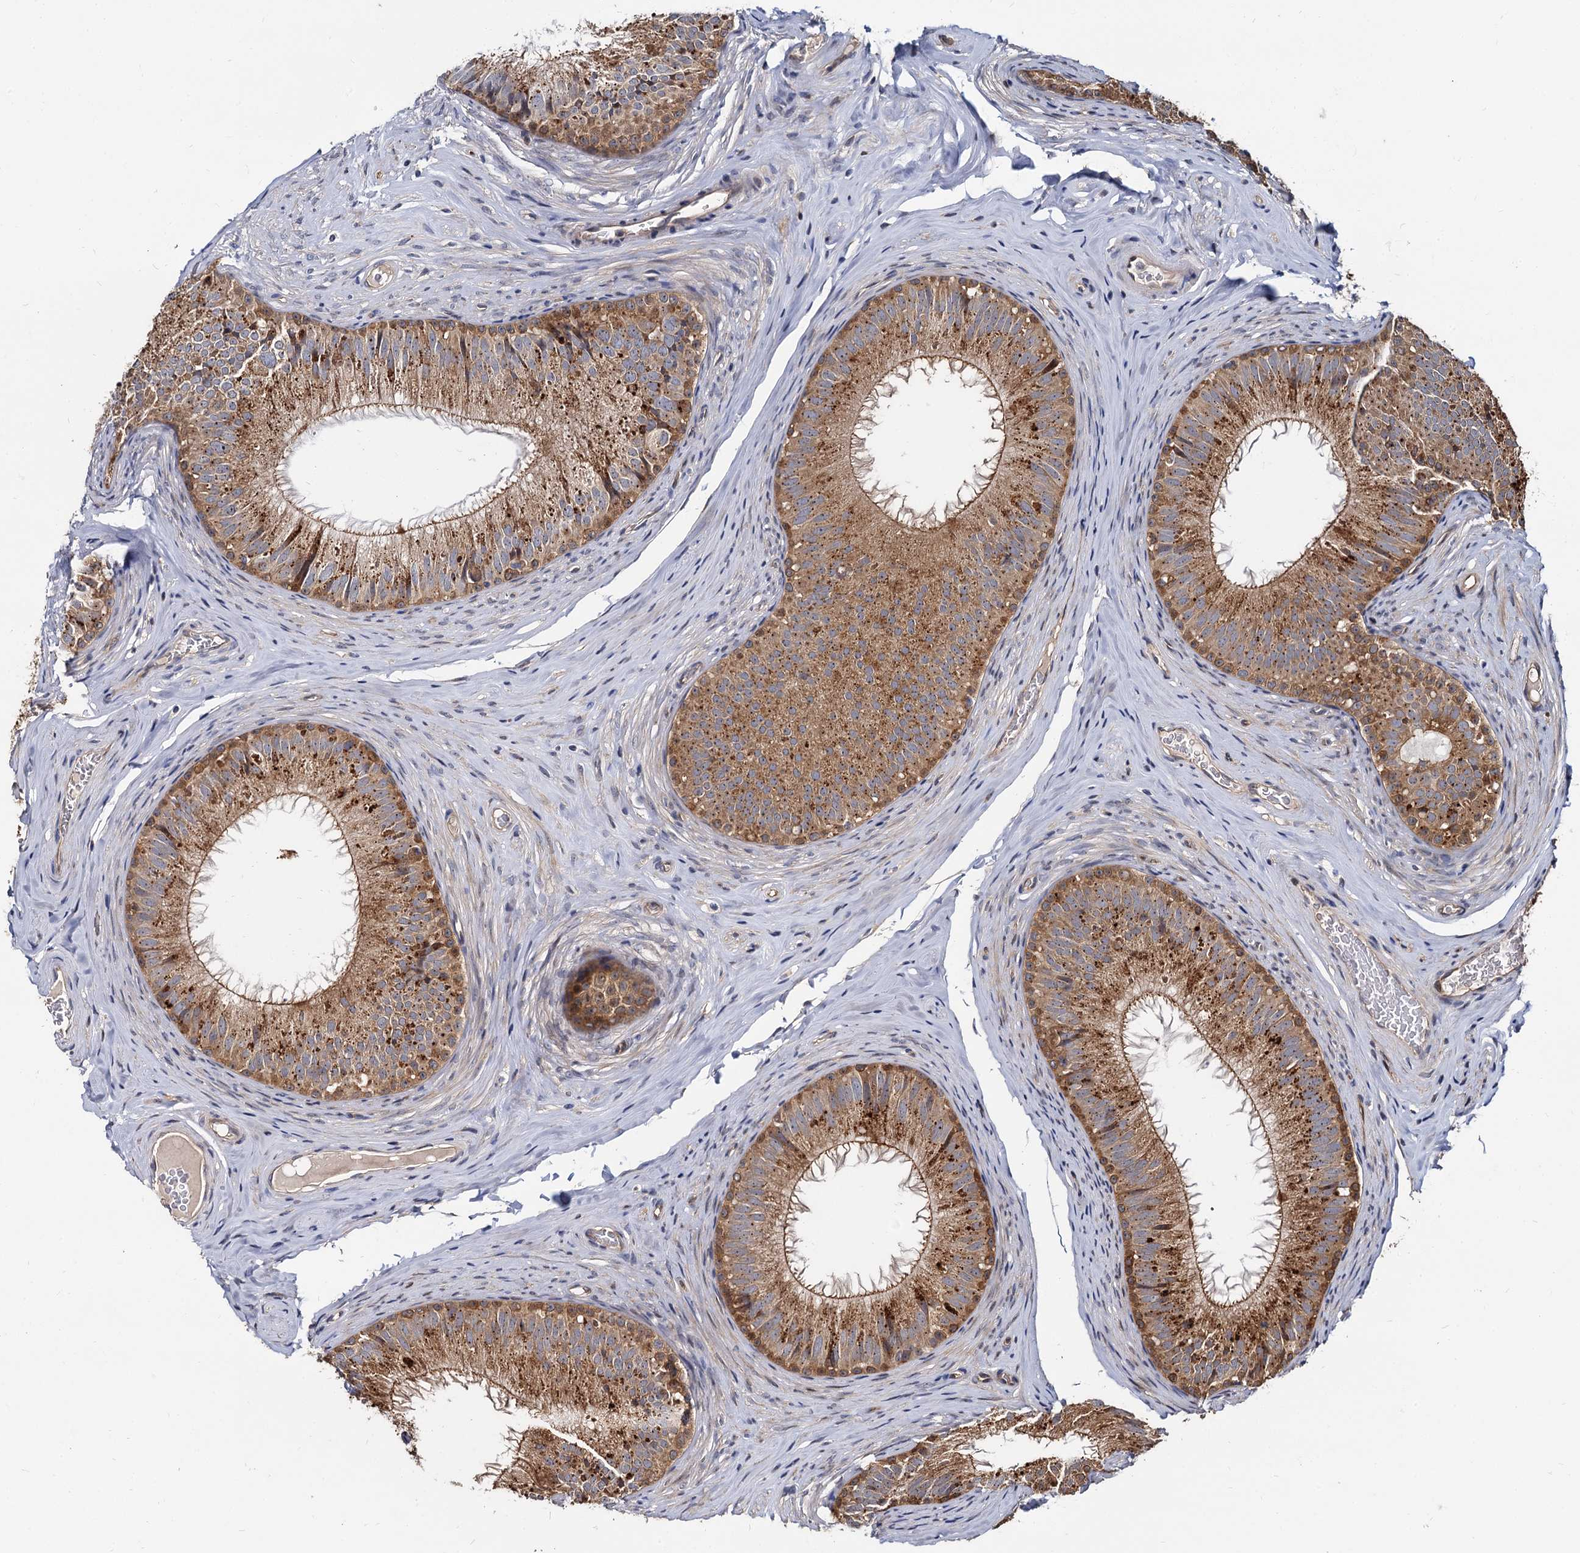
{"staining": {"intensity": "moderate", "quantity": ">75%", "location": "cytoplasmic/membranous"}, "tissue": "epididymis", "cell_type": "Glandular cells", "image_type": "normal", "snomed": [{"axis": "morphology", "description": "Normal tissue, NOS"}, {"axis": "topography", "description": "Epididymis"}], "caption": "Brown immunohistochemical staining in benign human epididymis displays moderate cytoplasmic/membranous staining in approximately >75% of glandular cells. The protein of interest is shown in brown color, while the nuclei are stained blue.", "gene": "WWC3", "patient": {"sex": "male", "age": 34}}